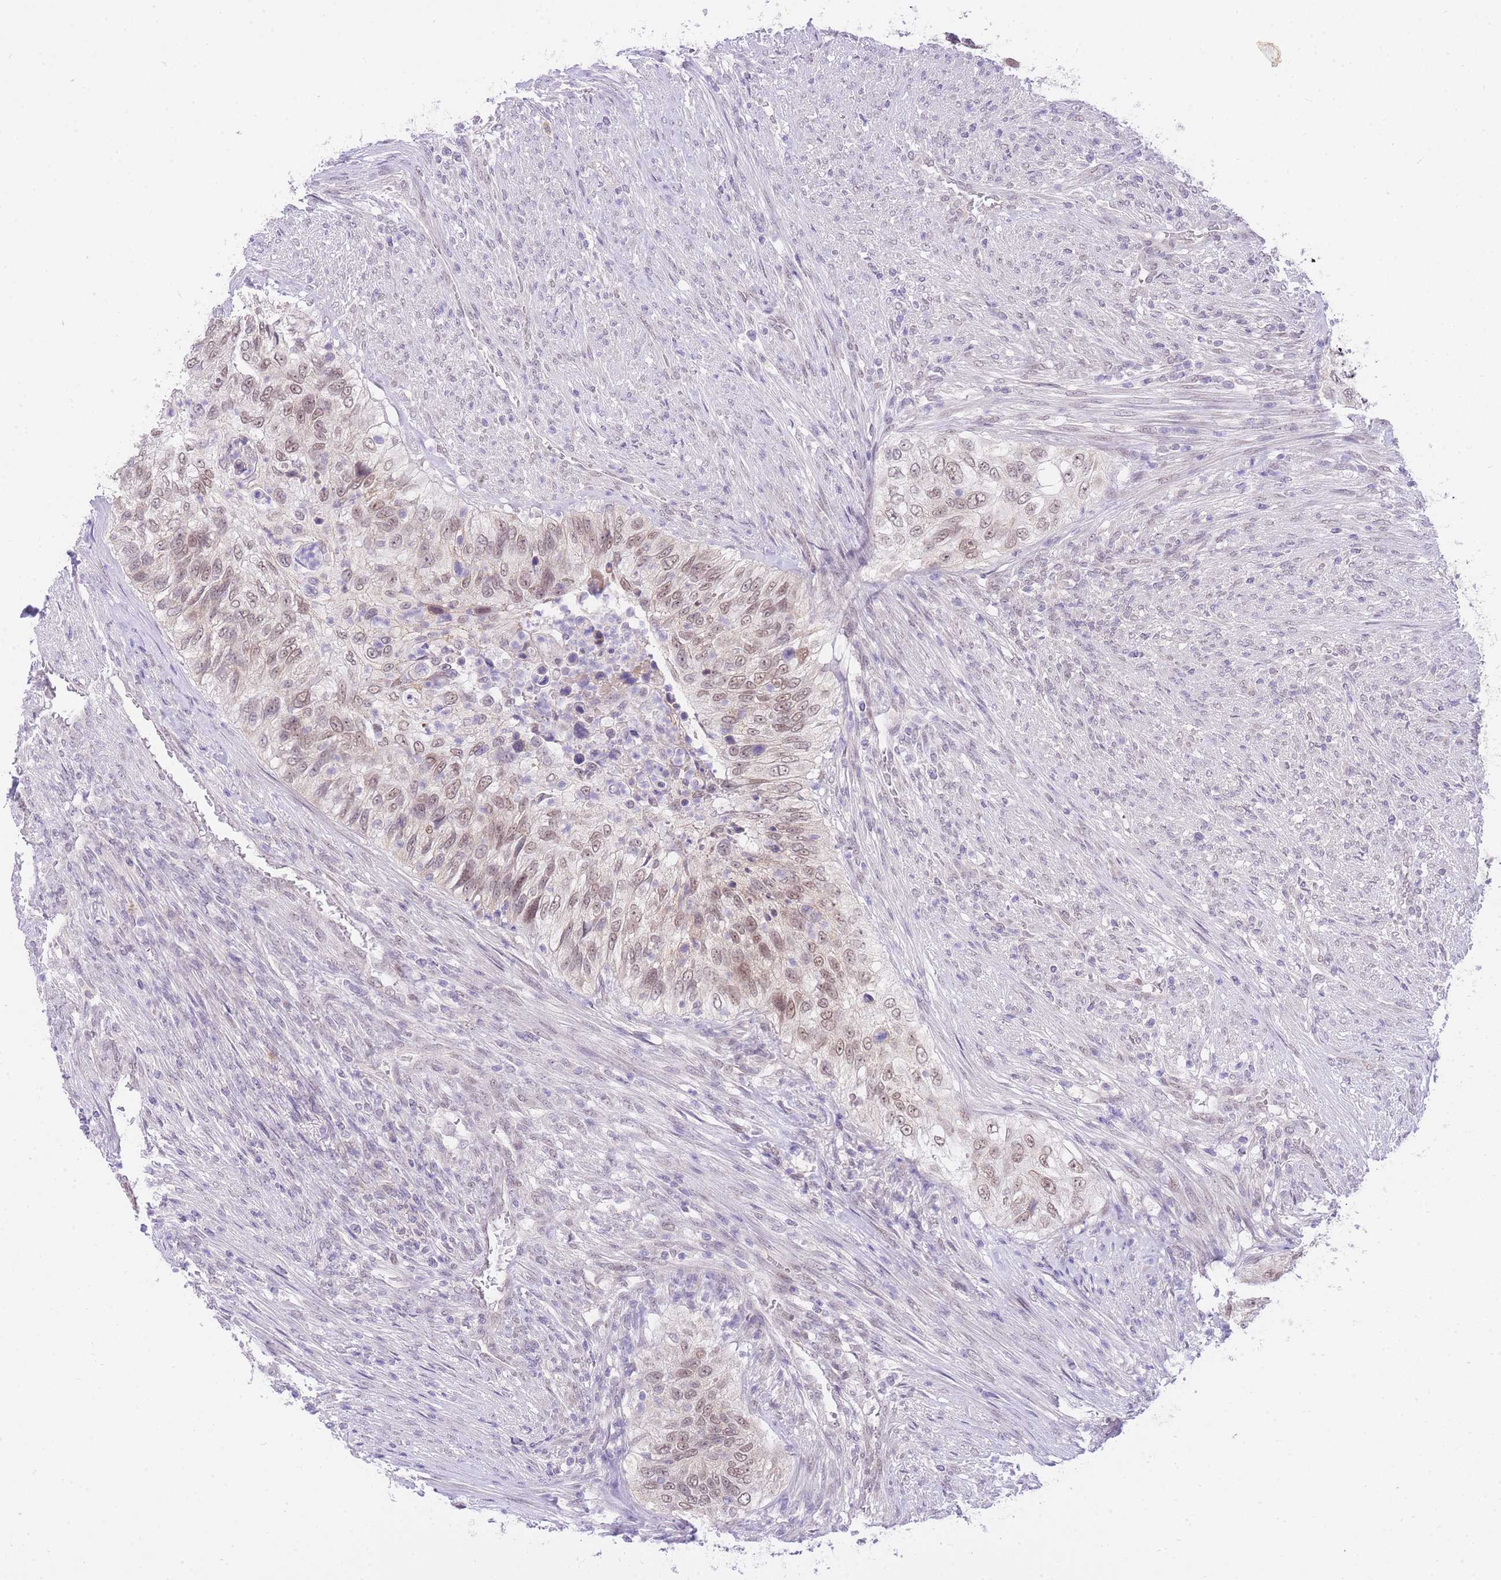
{"staining": {"intensity": "moderate", "quantity": ">75%", "location": "nuclear"}, "tissue": "urothelial cancer", "cell_type": "Tumor cells", "image_type": "cancer", "snomed": [{"axis": "morphology", "description": "Urothelial carcinoma, High grade"}, {"axis": "topography", "description": "Urinary bladder"}], "caption": "DAB immunohistochemical staining of urothelial cancer reveals moderate nuclear protein staining in approximately >75% of tumor cells. The staining was performed using DAB, with brown indicating positive protein expression. Nuclei are stained blue with hematoxylin.", "gene": "UBXN7", "patient": {"sex": "female", "age": 60}}